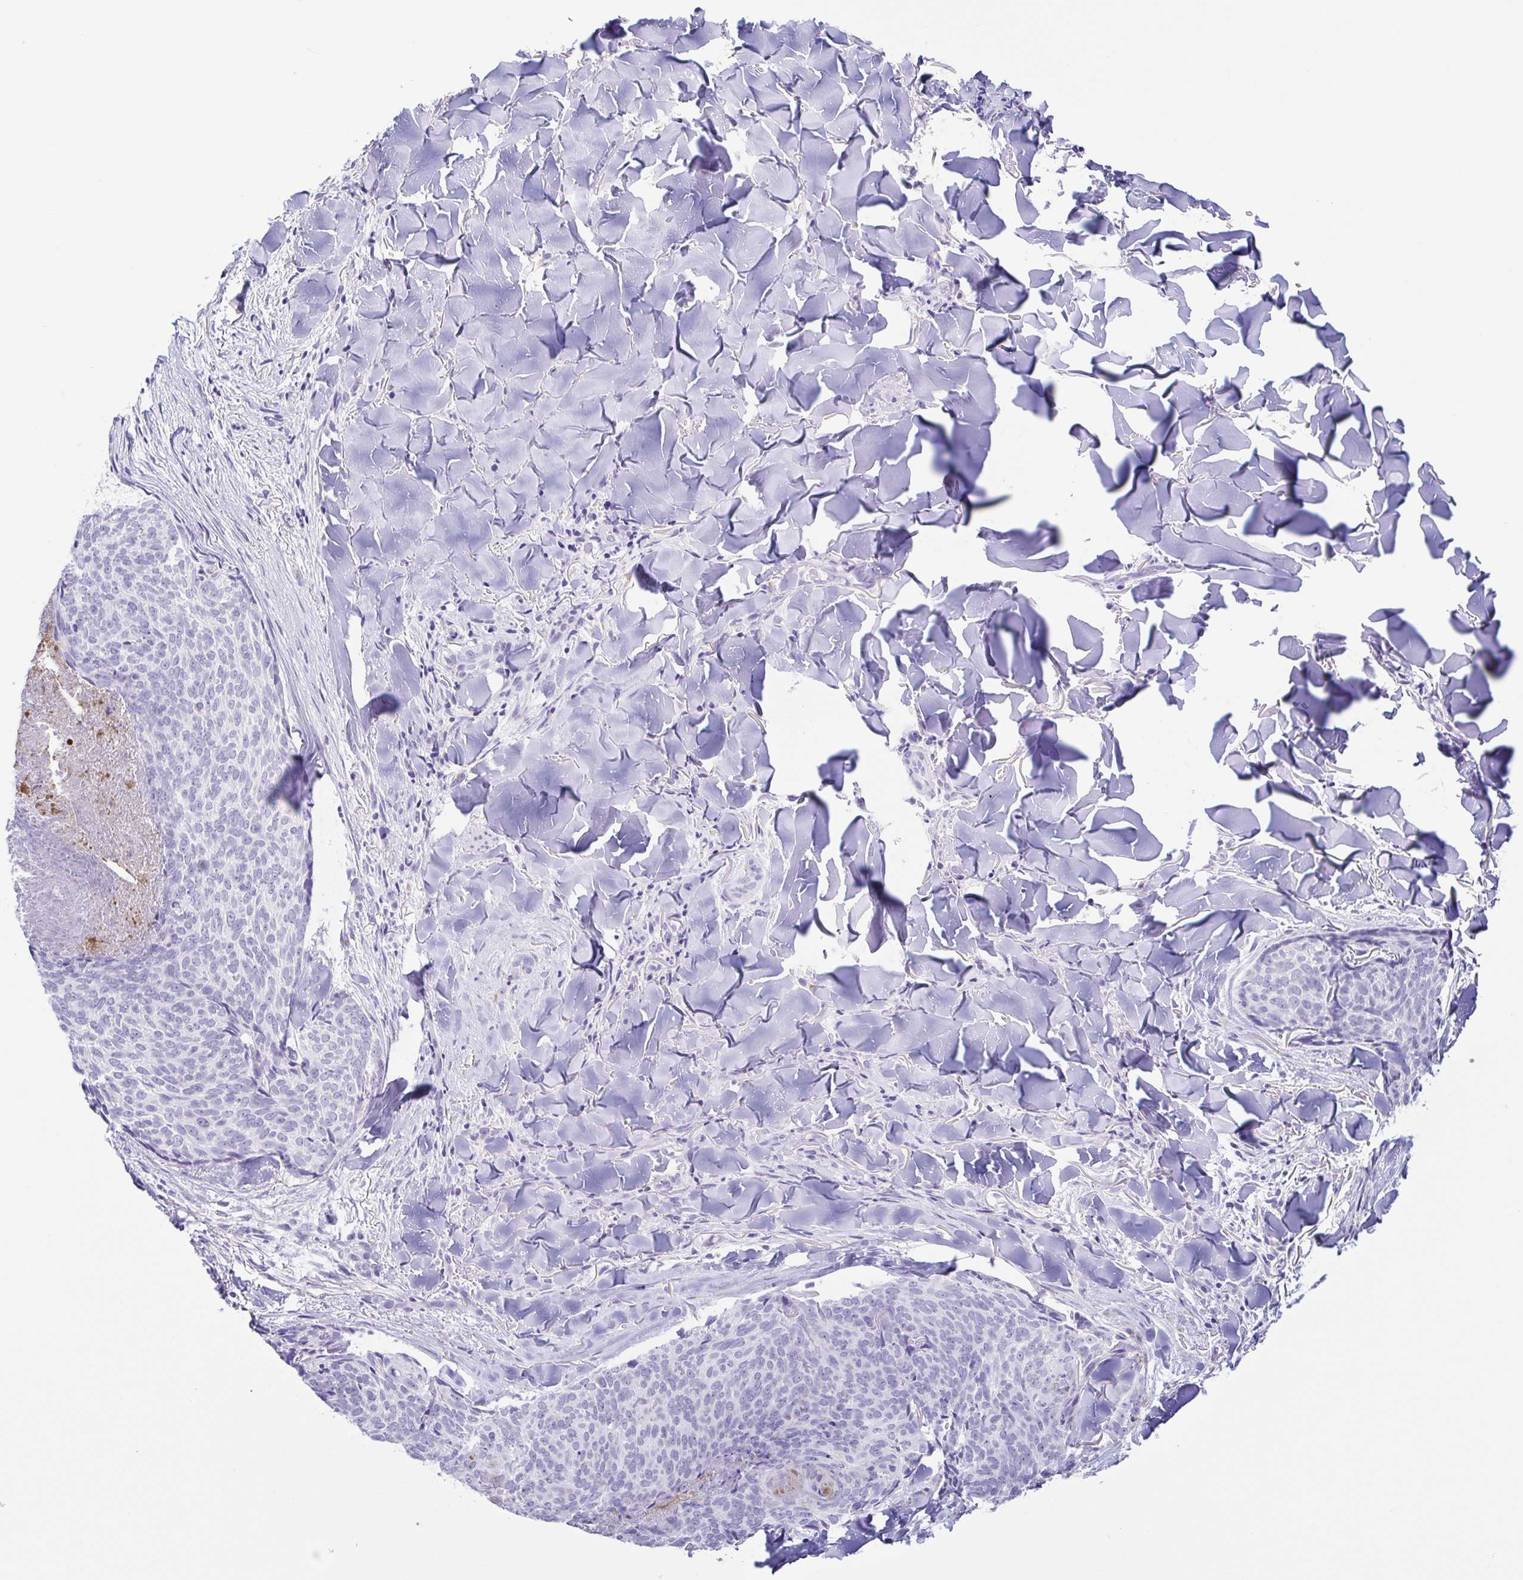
{"staining": {"intensity": "negative", "quantity": "none", "location": "none"}, "tissue": "skin cancer", "cell_type": "Tumor cells", "image_type": "cancer", "snomed": [{"axis": "morphology", "description": "Basal cell carcinoma"}, {"axis": "topography", "description": "Skin"}], "caption": "A high-resolution micrograph shows IHC staining of skin cancer, which displays no significant staining in tumor cells.", "gene": "AZU1", "patient": {"sex": "female", "age": 82}}